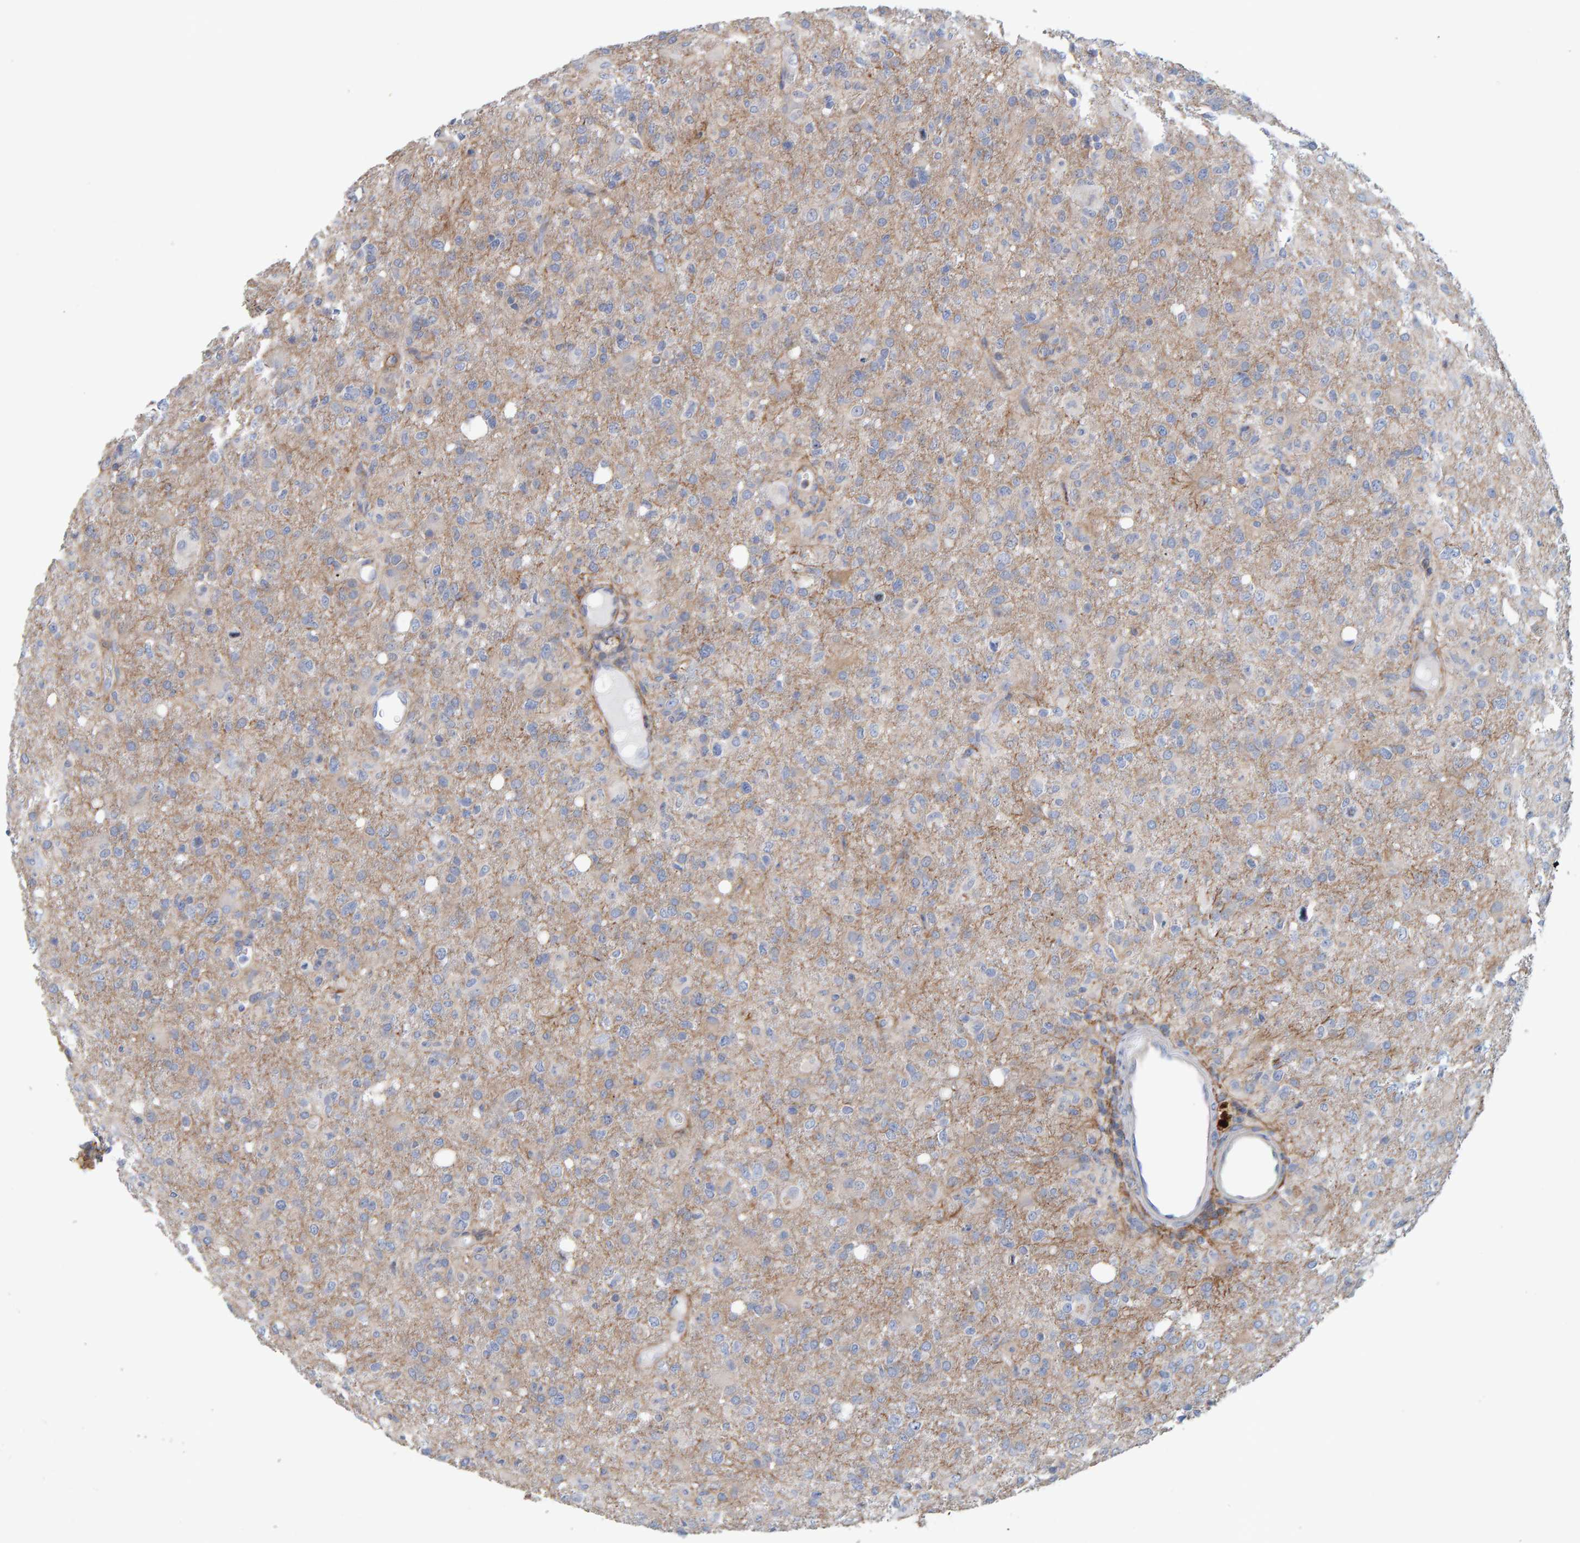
{"staining": {"intensity": "negative", "quantity": "none", "location": "none"}, "tissue": "glioma", "cell_type": "Tumor cells", "image_type": "cancer", "snomed": [{"axis": "morphology", "description": "Glioma, malignant, High grade"}, {"axis": "topography", "description": "Brain"}], "caption": "Tumor cells are negative for brown protein staining in high-grade glioma (malignant). The staining is performed using DAB brown chromogen with nuclei counter-stained in using hematoxylin.", "gene": "RGP1", "patient": {"sex": "female", "age": 57}}